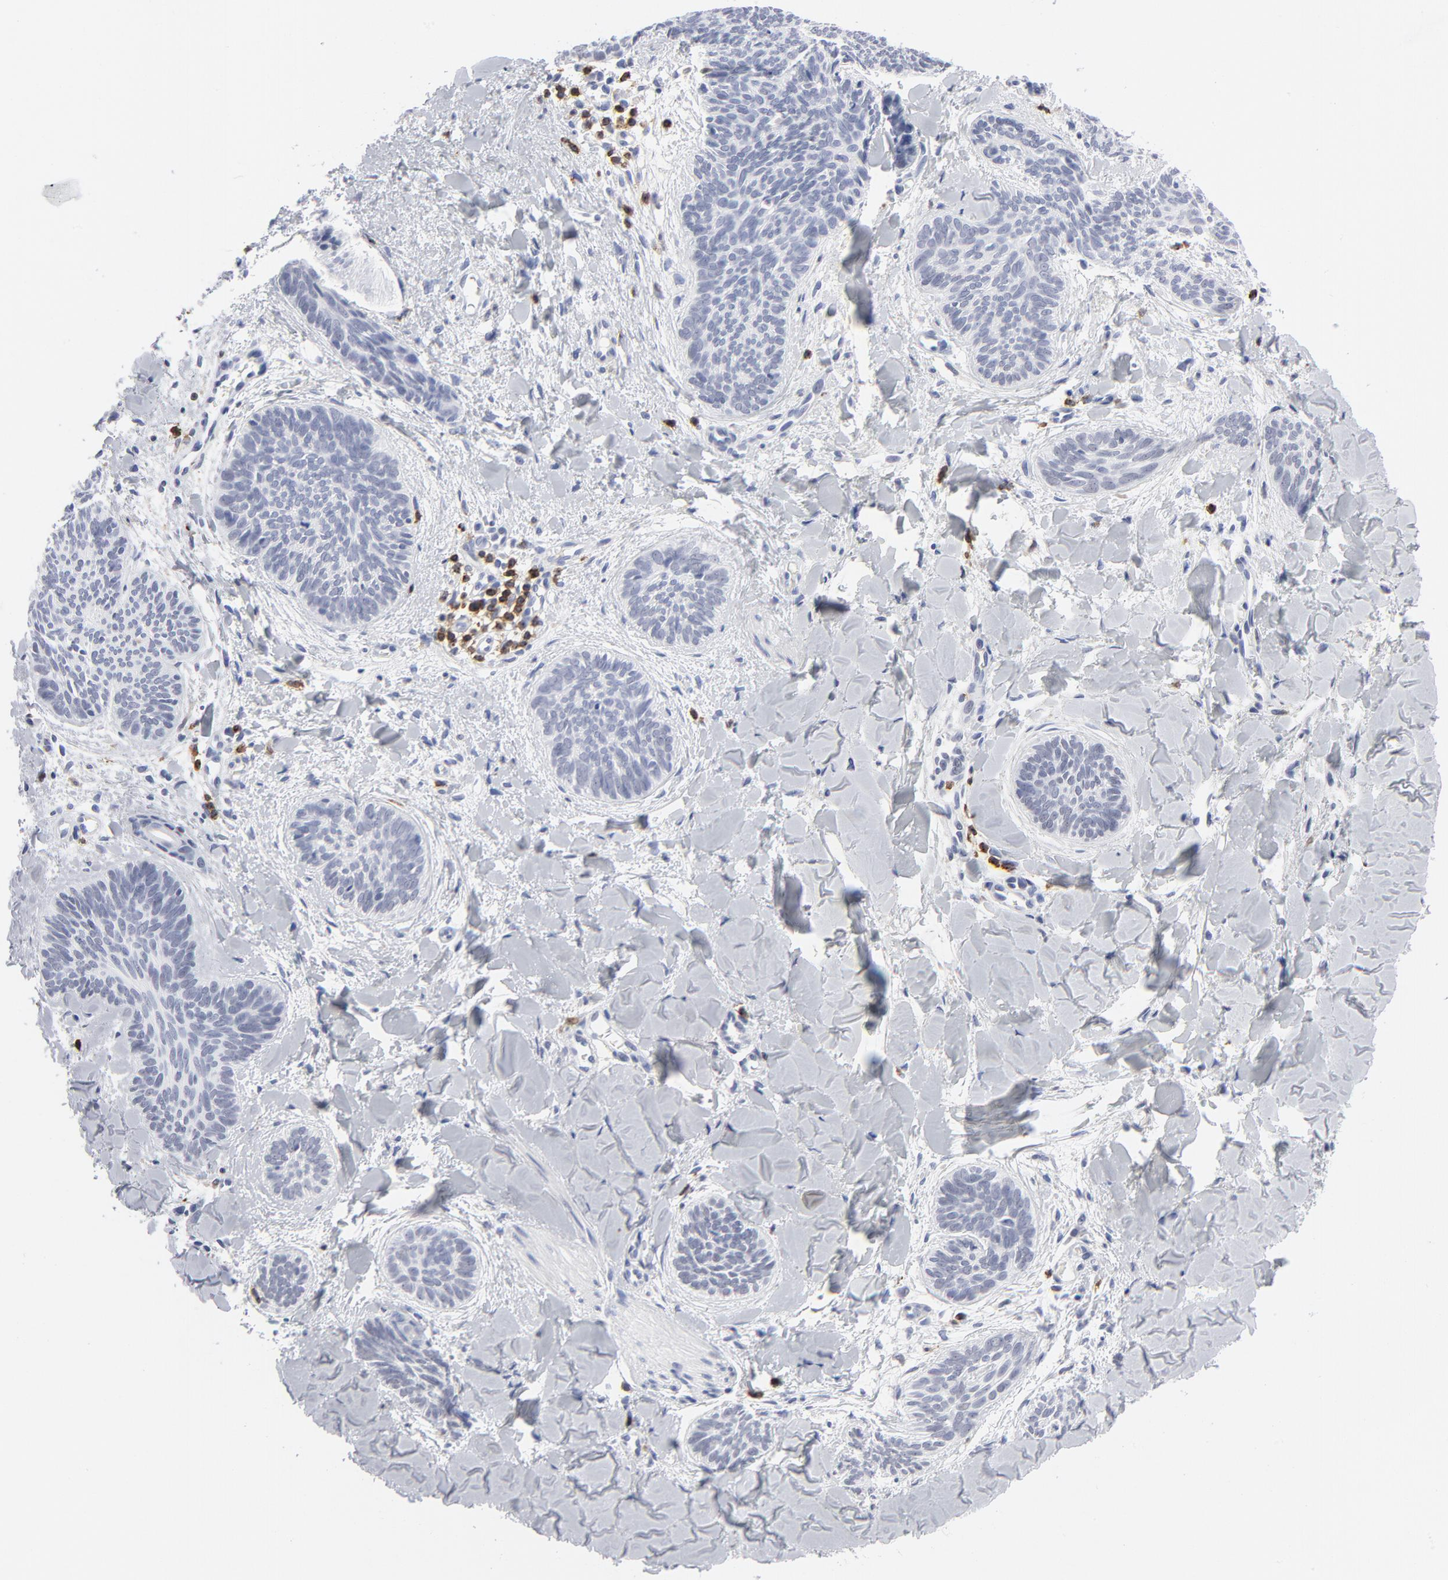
{"staining": {"intensity": "negative", "quantity": "none", "location": "none"}, "tissue": "skin cancer", "cell_type": "Tumor cells", "image_type": "cancer", "snomed": [{"axis": "morphology", "description": "Basal cell carcinoma"}, {"axis": "topography", "description": "Skin"}], "caption": "A histopathology image of human basal cell carcinoma (skin) is negative for staining in tumor cells.", "gene": "CD2", "patient": {"sex": "female", "age": 81}}